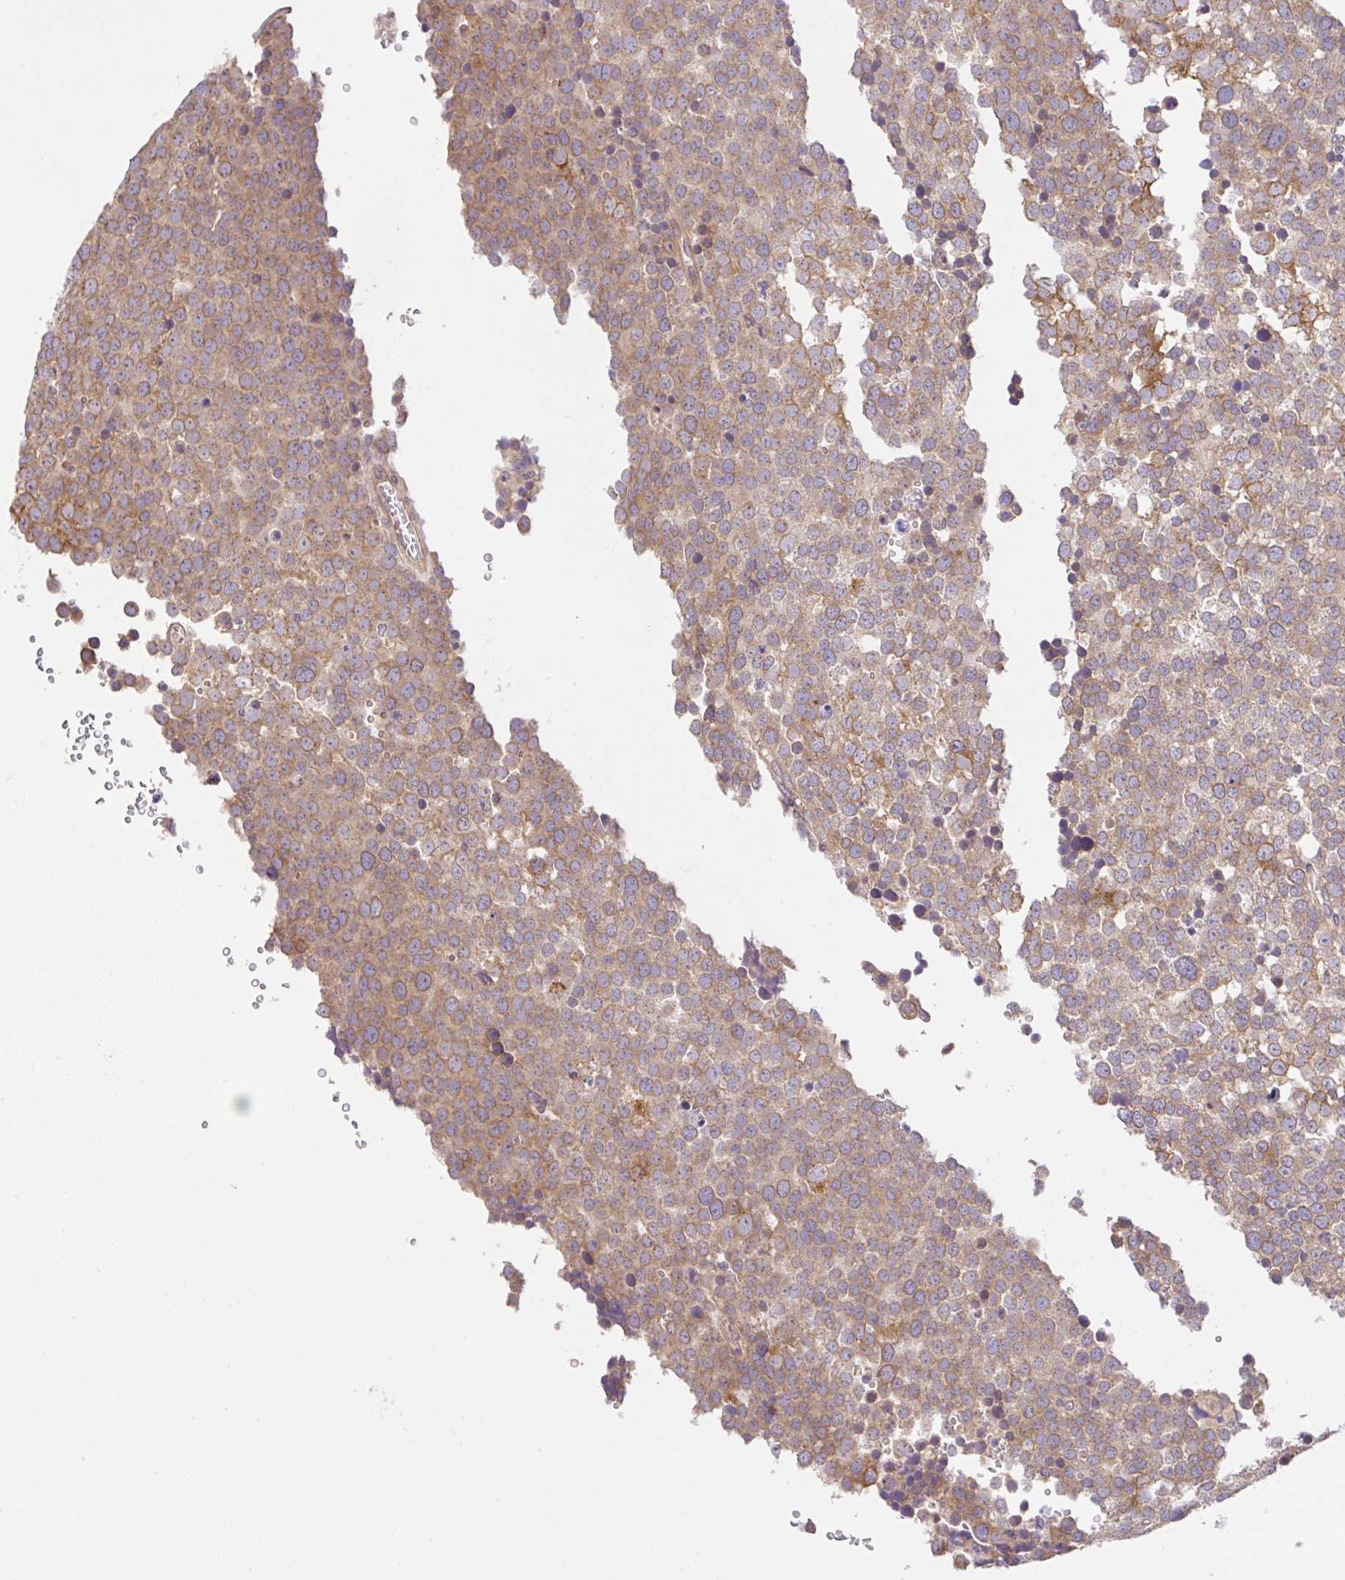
{"staining": {"intensity": "moderate", "quantity": ">75%", "location": "cytoplasmic/membranous"}, "tissue": "testis cancer", "cell_type": "Tumor cells", "image_type": "cancer", "snomed": [{"axis": "morphology", "description": "Seminoma, NOS"}, {"axis": "topography", "description": "Testis"}], "caption": "Testis cancer (seminoma) stained for a protein demonstrates moderate cytoplasmic/membranous positivity in tumor cells.", "gene": "UBE4A", "patient": {"sex": "male", "age": 71}}